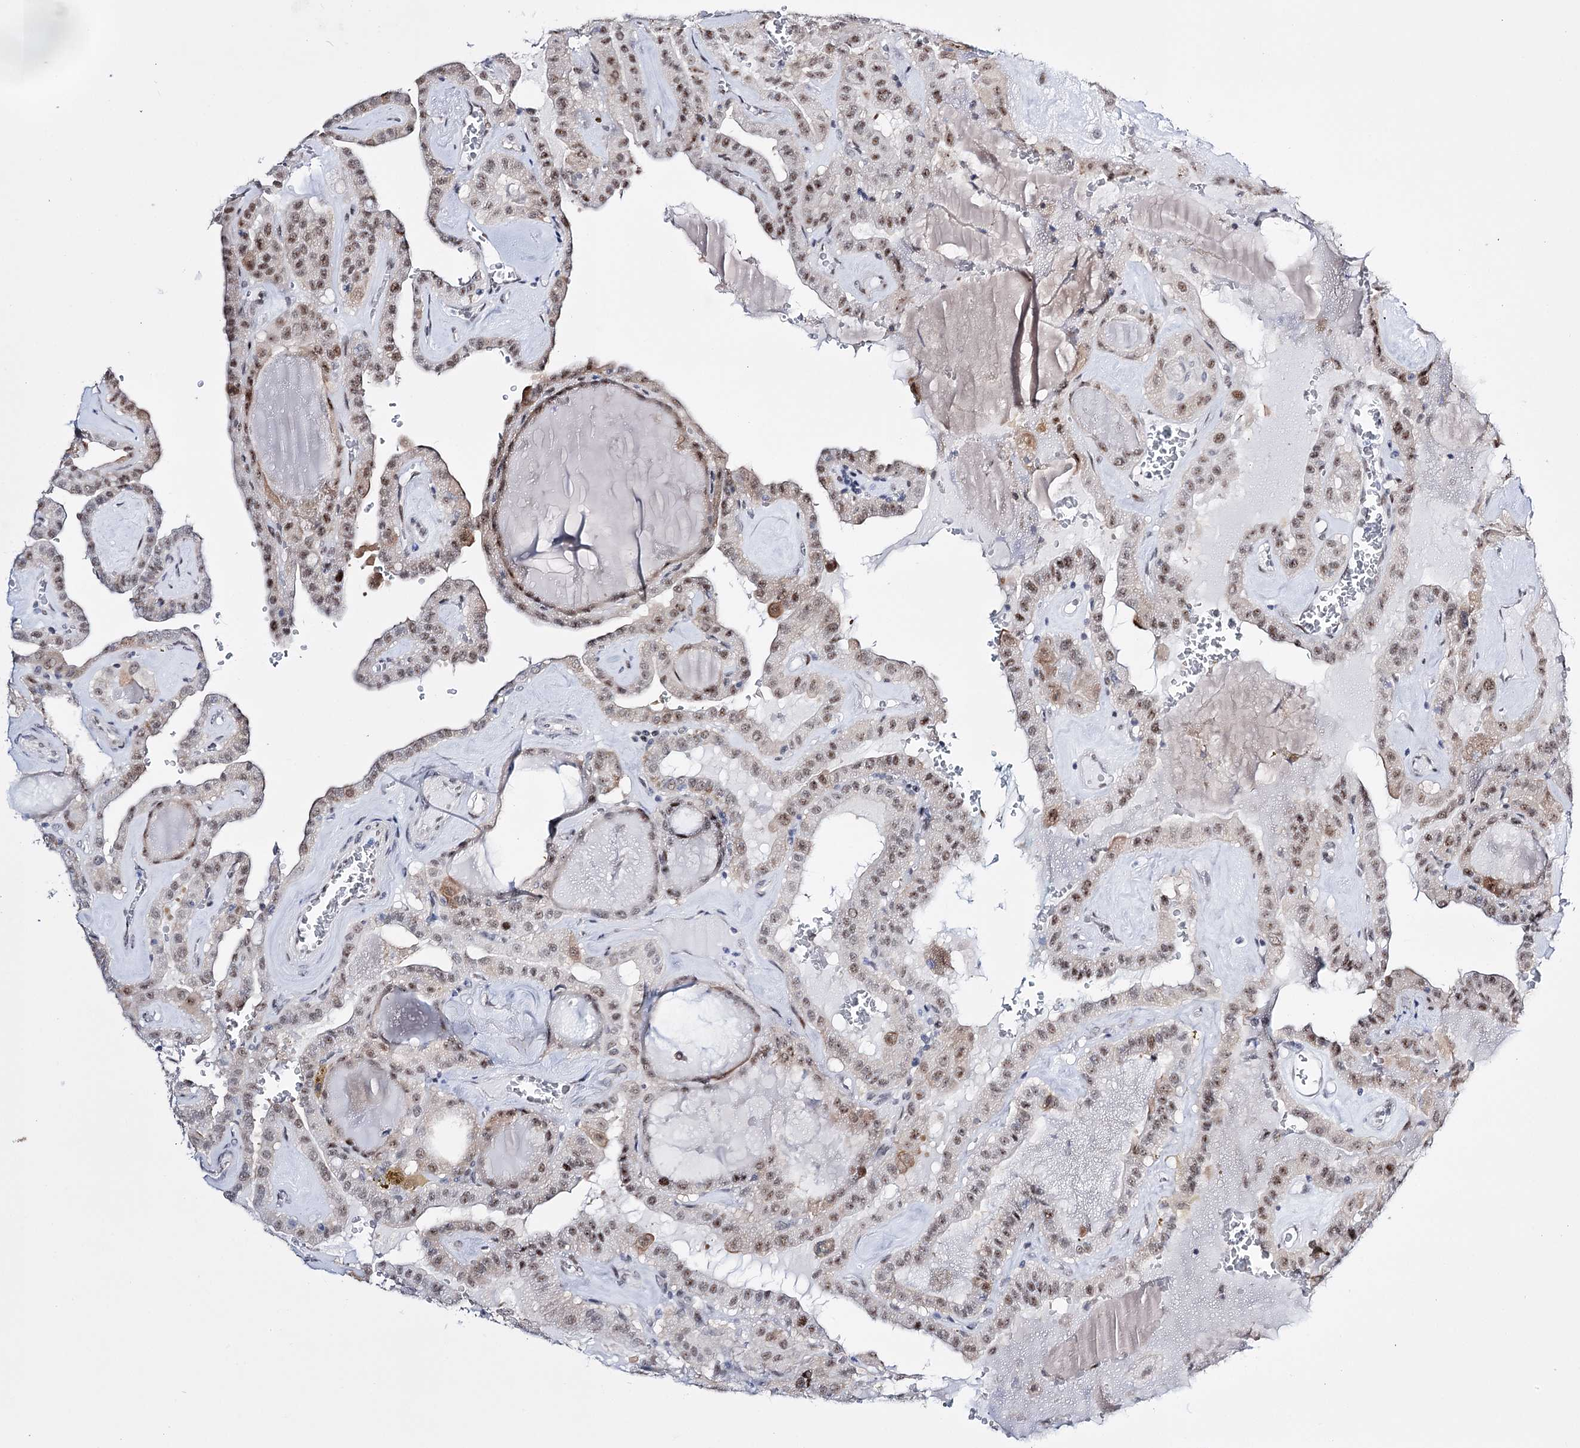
{"staining": {"intensity": "moderate", "quantity": ">75%", "location": "nuclear"}, "tissue": "thyroid cancer", "cell_type": "Tumor cells", "image_type": "cancer", "snomed": [{"axis": "morphology", "description": "Papillary adenocarcinoma, NOS"}, {"axis": "topography", "description": "Thyroid gland"}], "caption": "IHC photomicrograph of neoplastic tissue: human thyroid papillary adenocarcinoma stained using IHC demonstrates medium levels of moderate protein expression localized specifically in the nuclear of tumor cells, appearing as a nuclear brown color.", "gene": "RBM15B", "patient": {"sex": "male", "age": 52}}